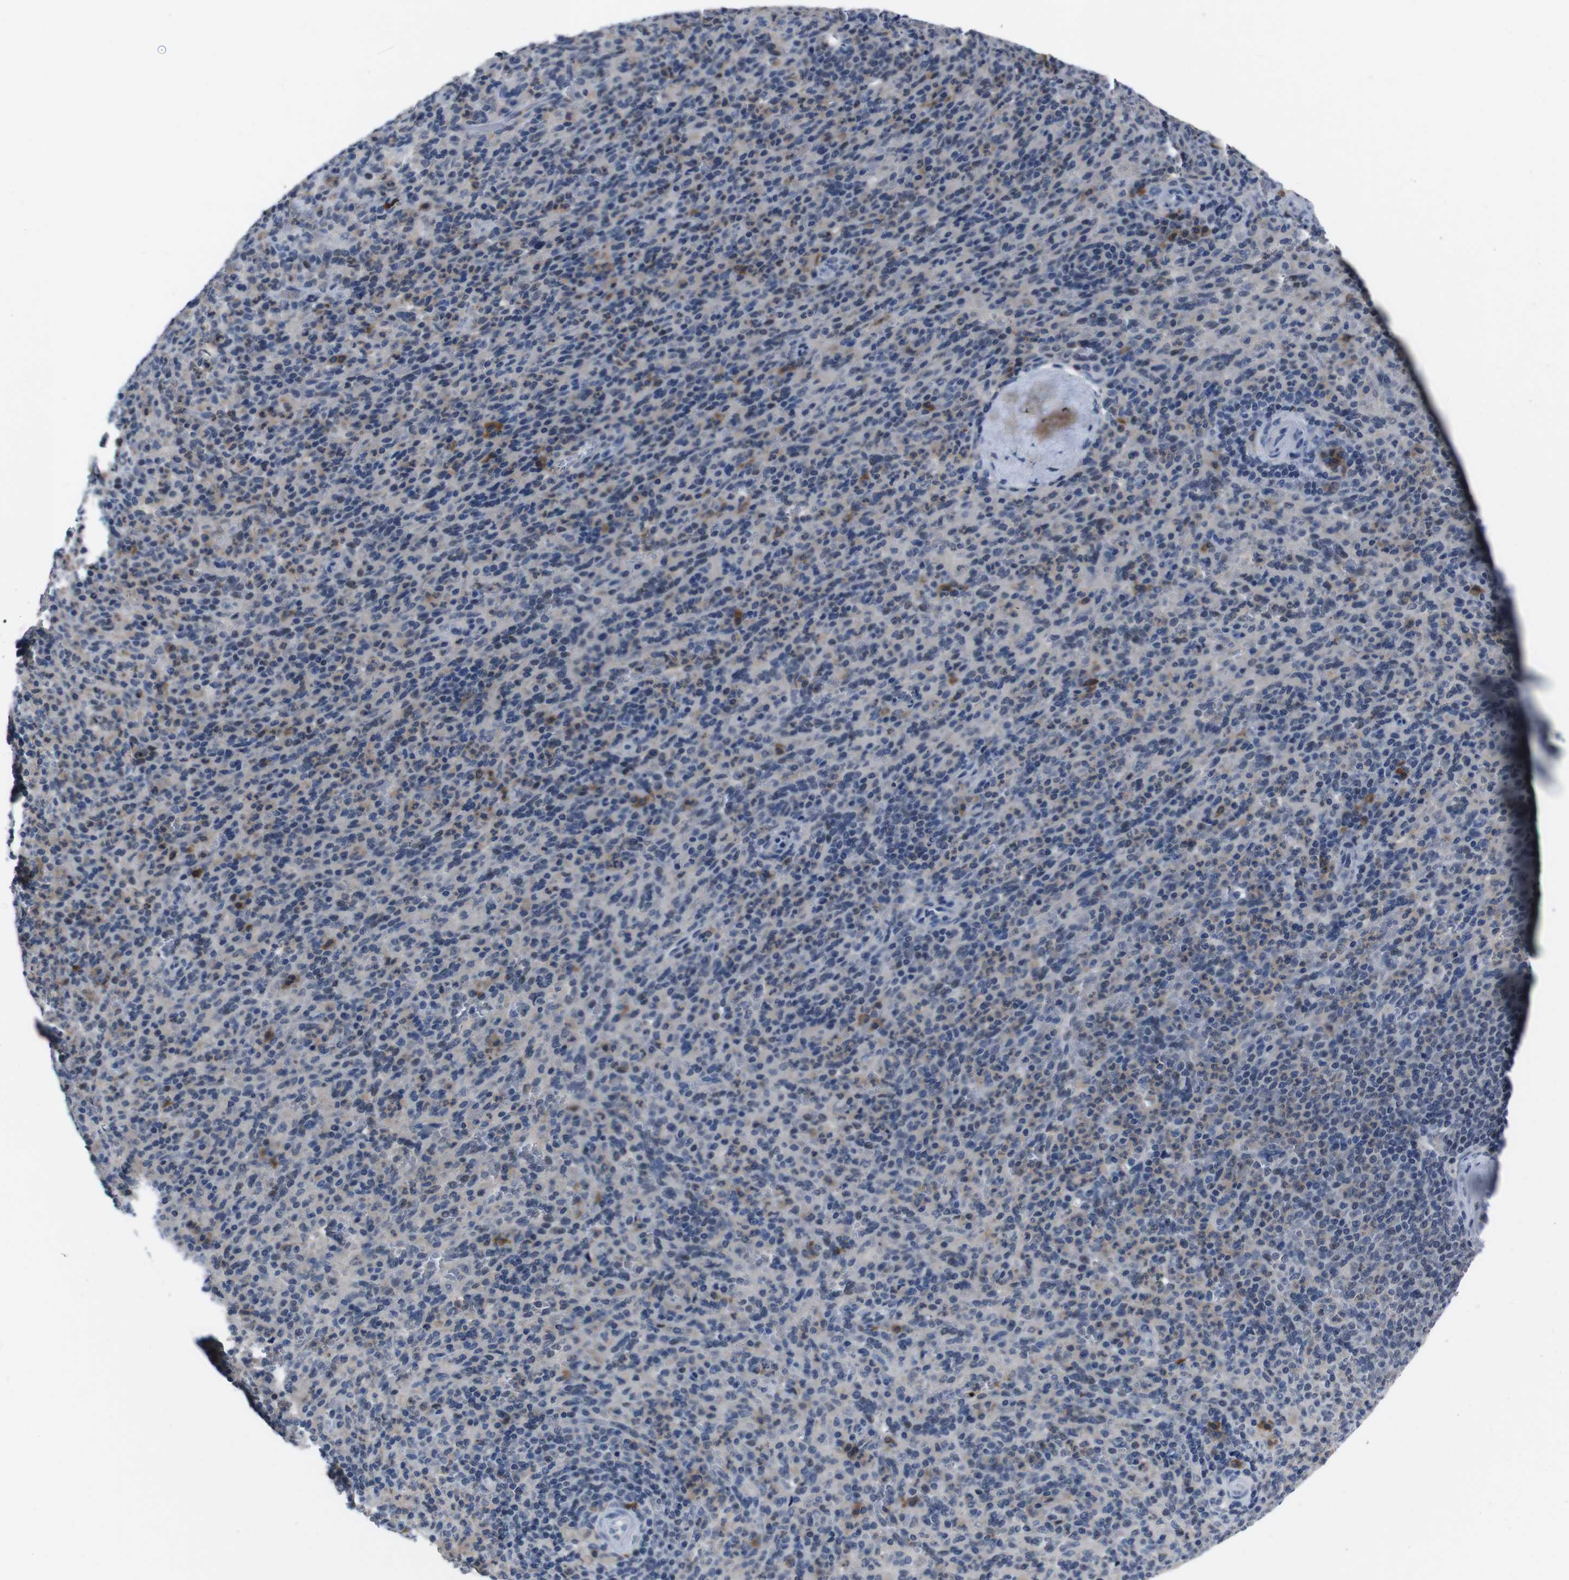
{"staining": {"intensity": "moderate", "quantity": "25%-75%", "location": "cytoplasmic/membranous"}, "tissue": "spleen", "cell_type": "Cells in red pulp", "image_type": "normal", "snomed": [{"axis": "morphology", "description": "Normal tissue, NOS"}, {"axis": "topography", "description": "Spleen"}], "caption": "Moderate cytoplasmic/membranous expression is appreciated in approximately 25%-75% of cells in red pulp in normal spleen.", "gene": "SEMA4B", "patient": {"sex": "male", "age": 36}}